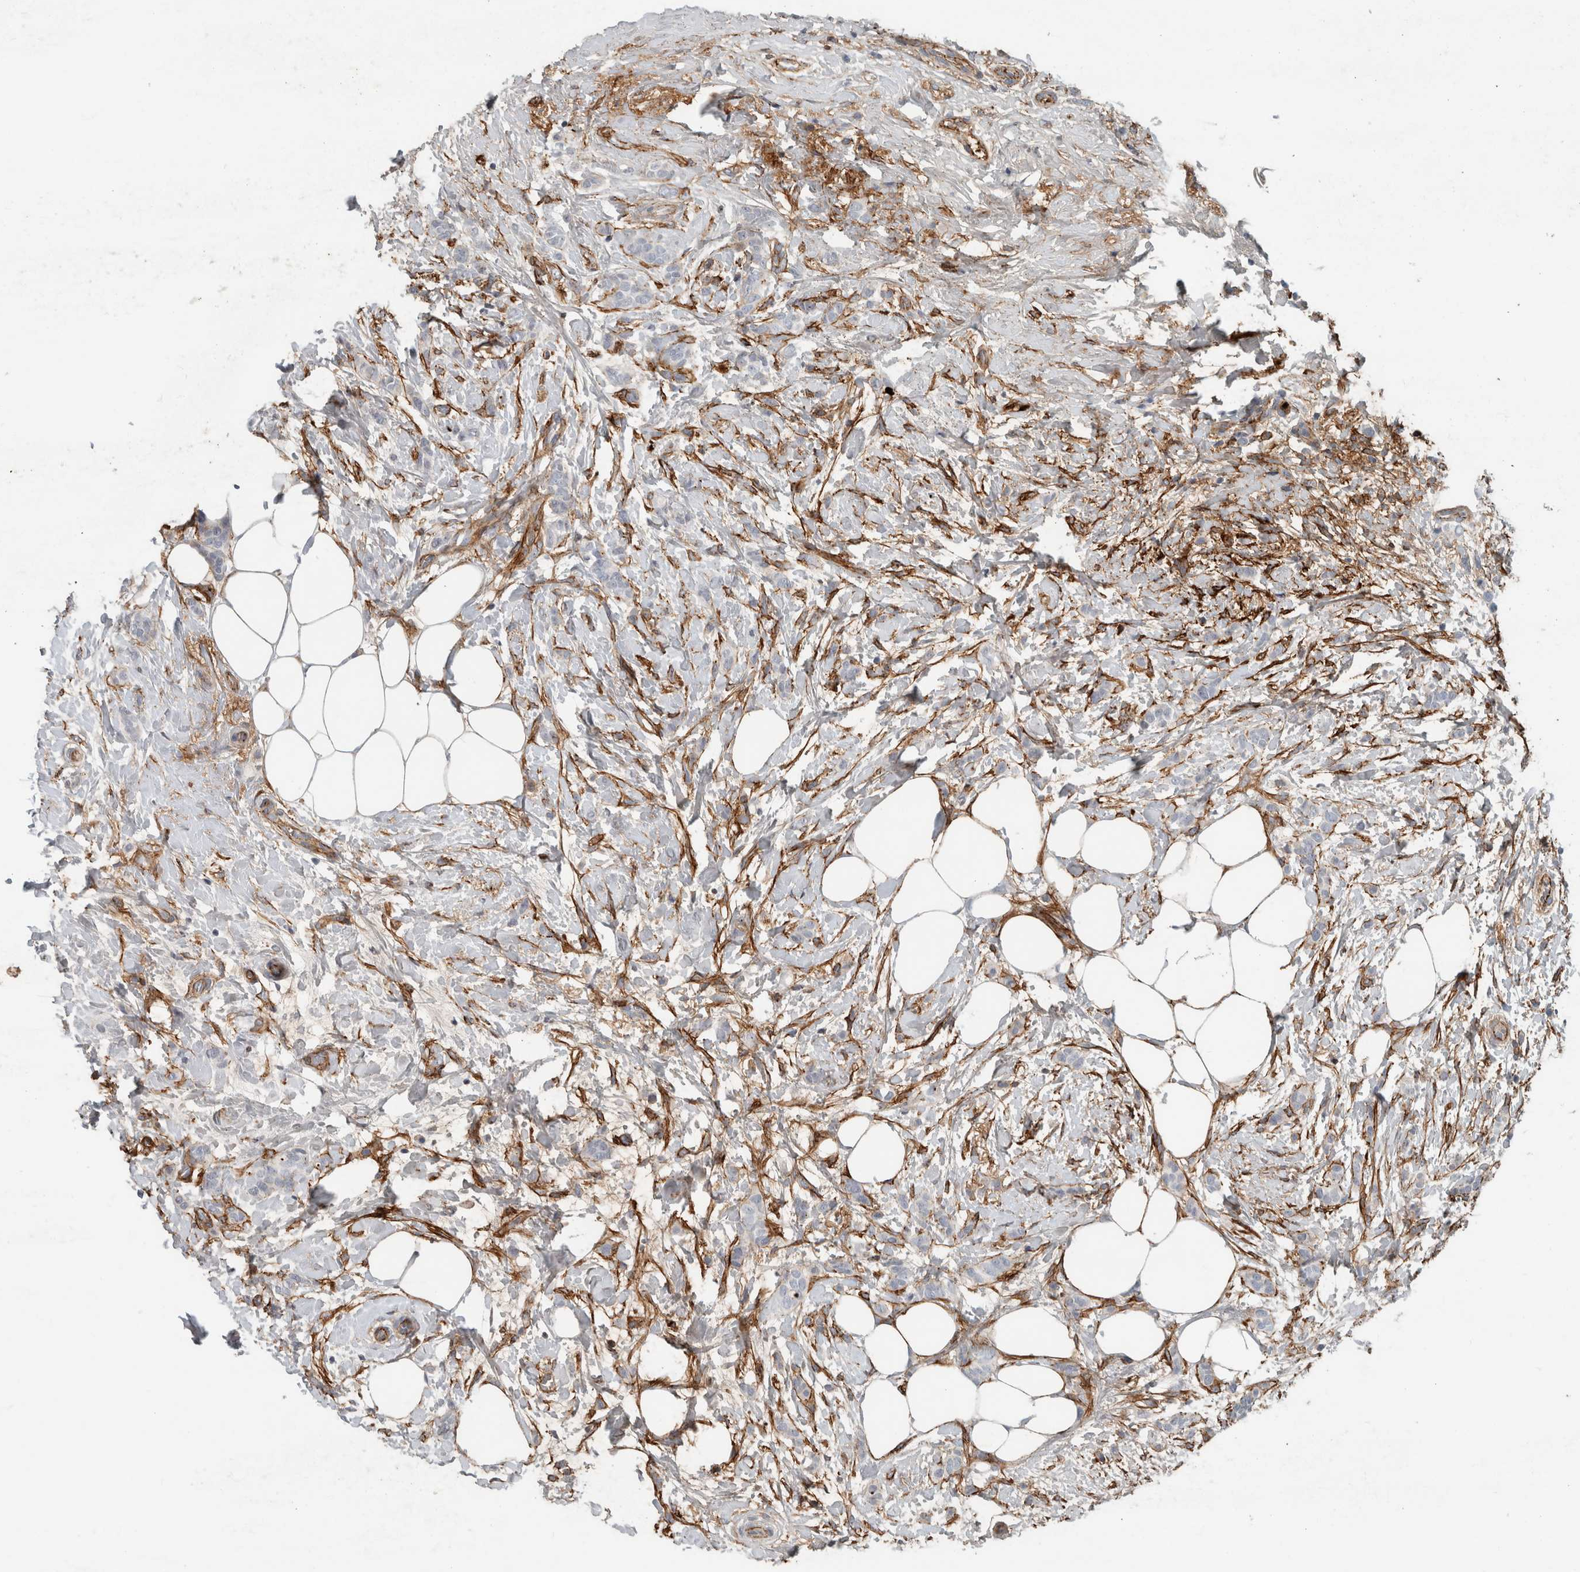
{"staining": {"intensity": "negative", "quantity": "none", "location": "none"}, "tissue": "breast cancer", "cell_type": "Tumor cells", "image_type": "cancer", "snomed": [{"axis": "morphology", "description": "Lobular carcinoma, in situ"}, {"axis": "morphology", "description": "Lobular carcinoma"}, {"axis": "topography", "description": "Breast"}], "caption": "Immunohistochemistry micrograph of breast lobular carcinoma stained for a protein (brown), which demonstrates no positivity in tumor cells.", "gene": "FN1", "patient": {"sex": "female", "age": 41}}